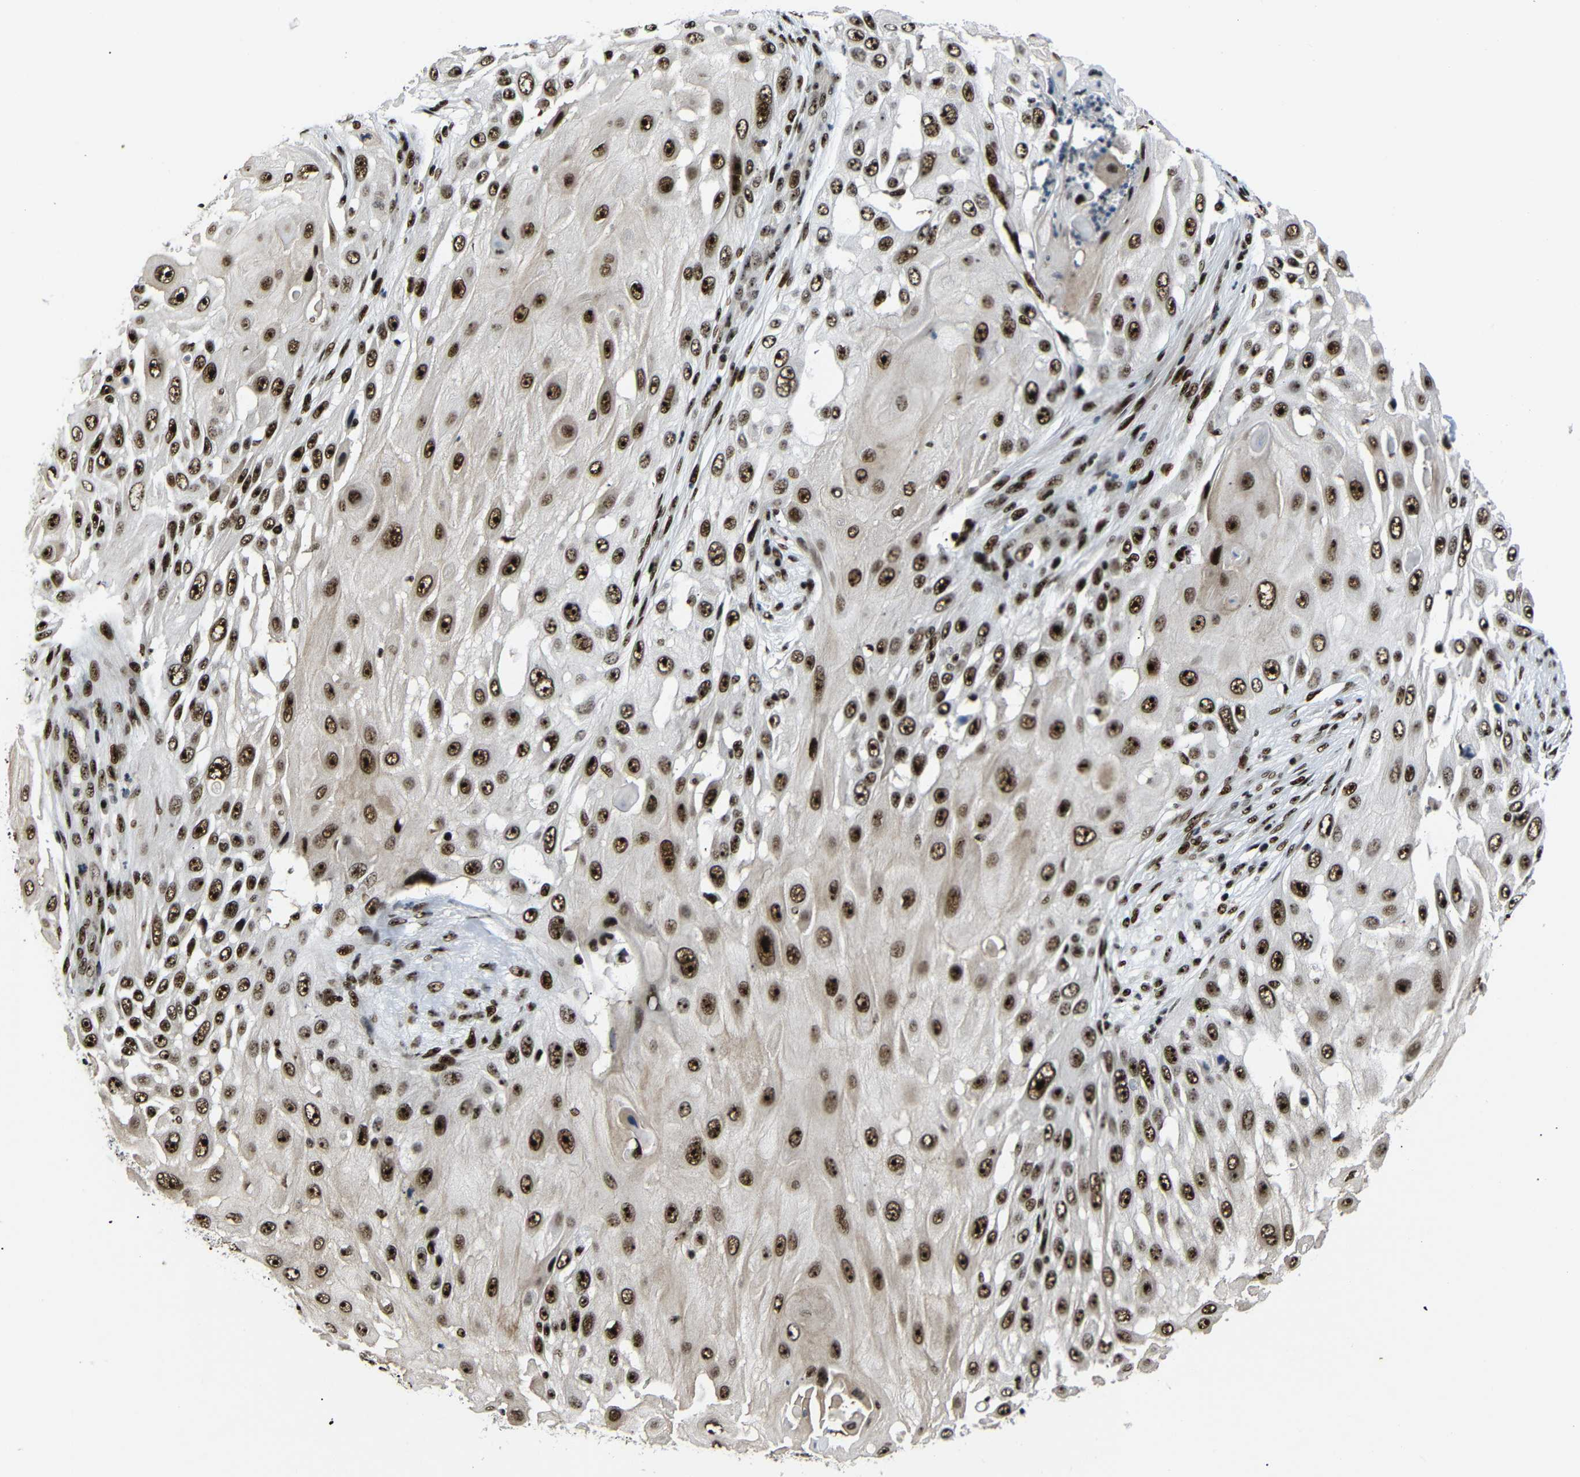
{"staining": {"intensity": "strong", "quantity": ">75%", "location": "nuclear"}, "tissue": "skin cancer", "cell_type": "Tumor cells", "image_type": "cancer", "snomed": [{"axis": "morphology", "description": "Squamous cell carcinoma, NOS"}, {"axis": "topography", "description": "Skin"}], "caption": "IHC of human squamous cell carcinoma (skin) exhibits high levels of strong nuclear expression in approximately >75% of tumor cells. The staining is performed using DAB (3,3'-diaminobenzidine) brown chromogen to label protein expression. The nuclei are counter-stained blue using hematoxylin.", "gene": "SETDB2", "patient": {"sex": "female", "age": 44}}